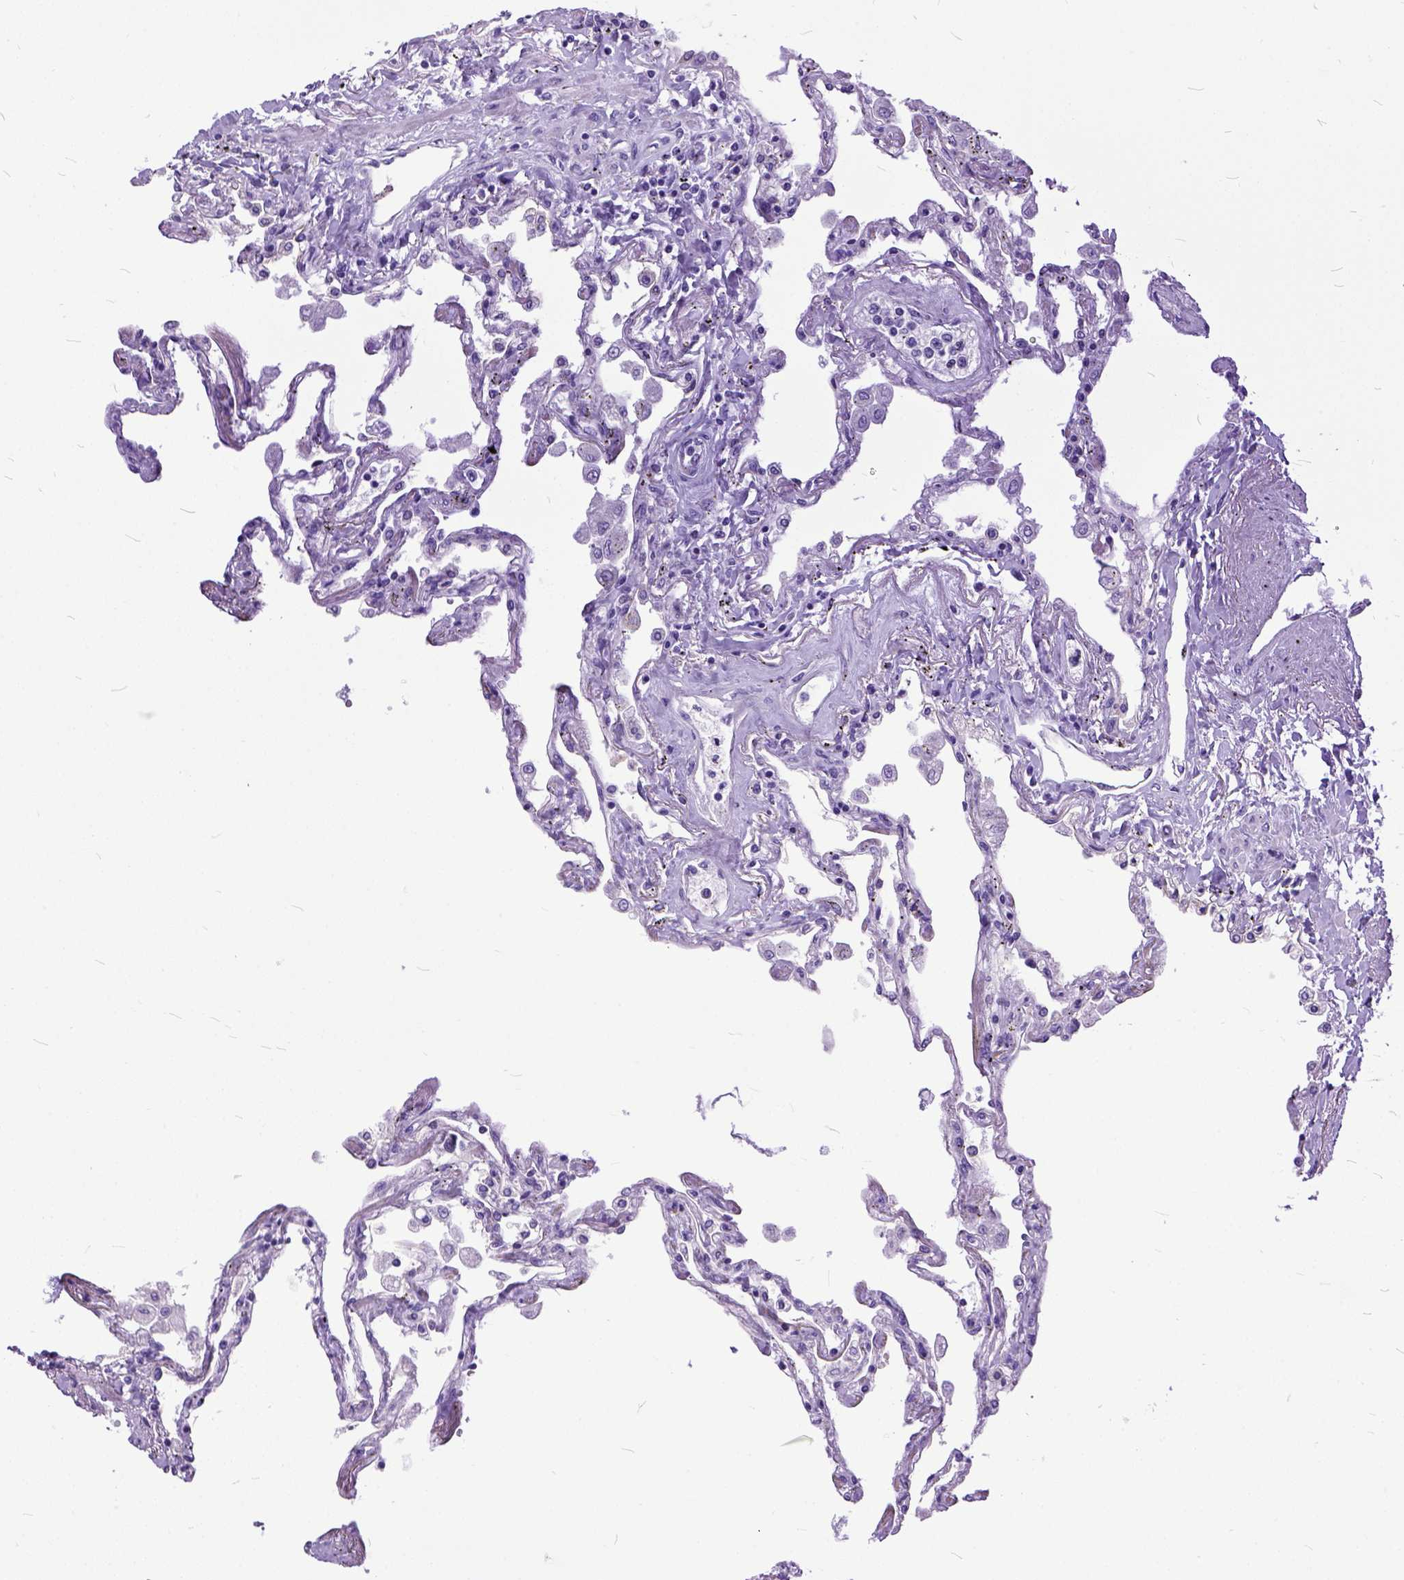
{"staining": {"intensity": "negative", "quantity": "none", "location": "none"}, "tissue": "lung", "cell_type": "Alveolar cells", "image_type": "normal", "snomed": [{"axis": "morphology", "description": "Normal tissue, NOS"}, {"axis": "morphology", "description": "Adenocarcinoma, NOS"}, {"axis": "topography", "description": "Cartilage tissue"}, {"axis": "topography", "description": "Lung"}], "caption": "Immunohistochemistry (IHC) of benign human lung displays no staining in alveolar cells.", "gene": "PPL", "patient": {"sex": "female", "age": 67}}